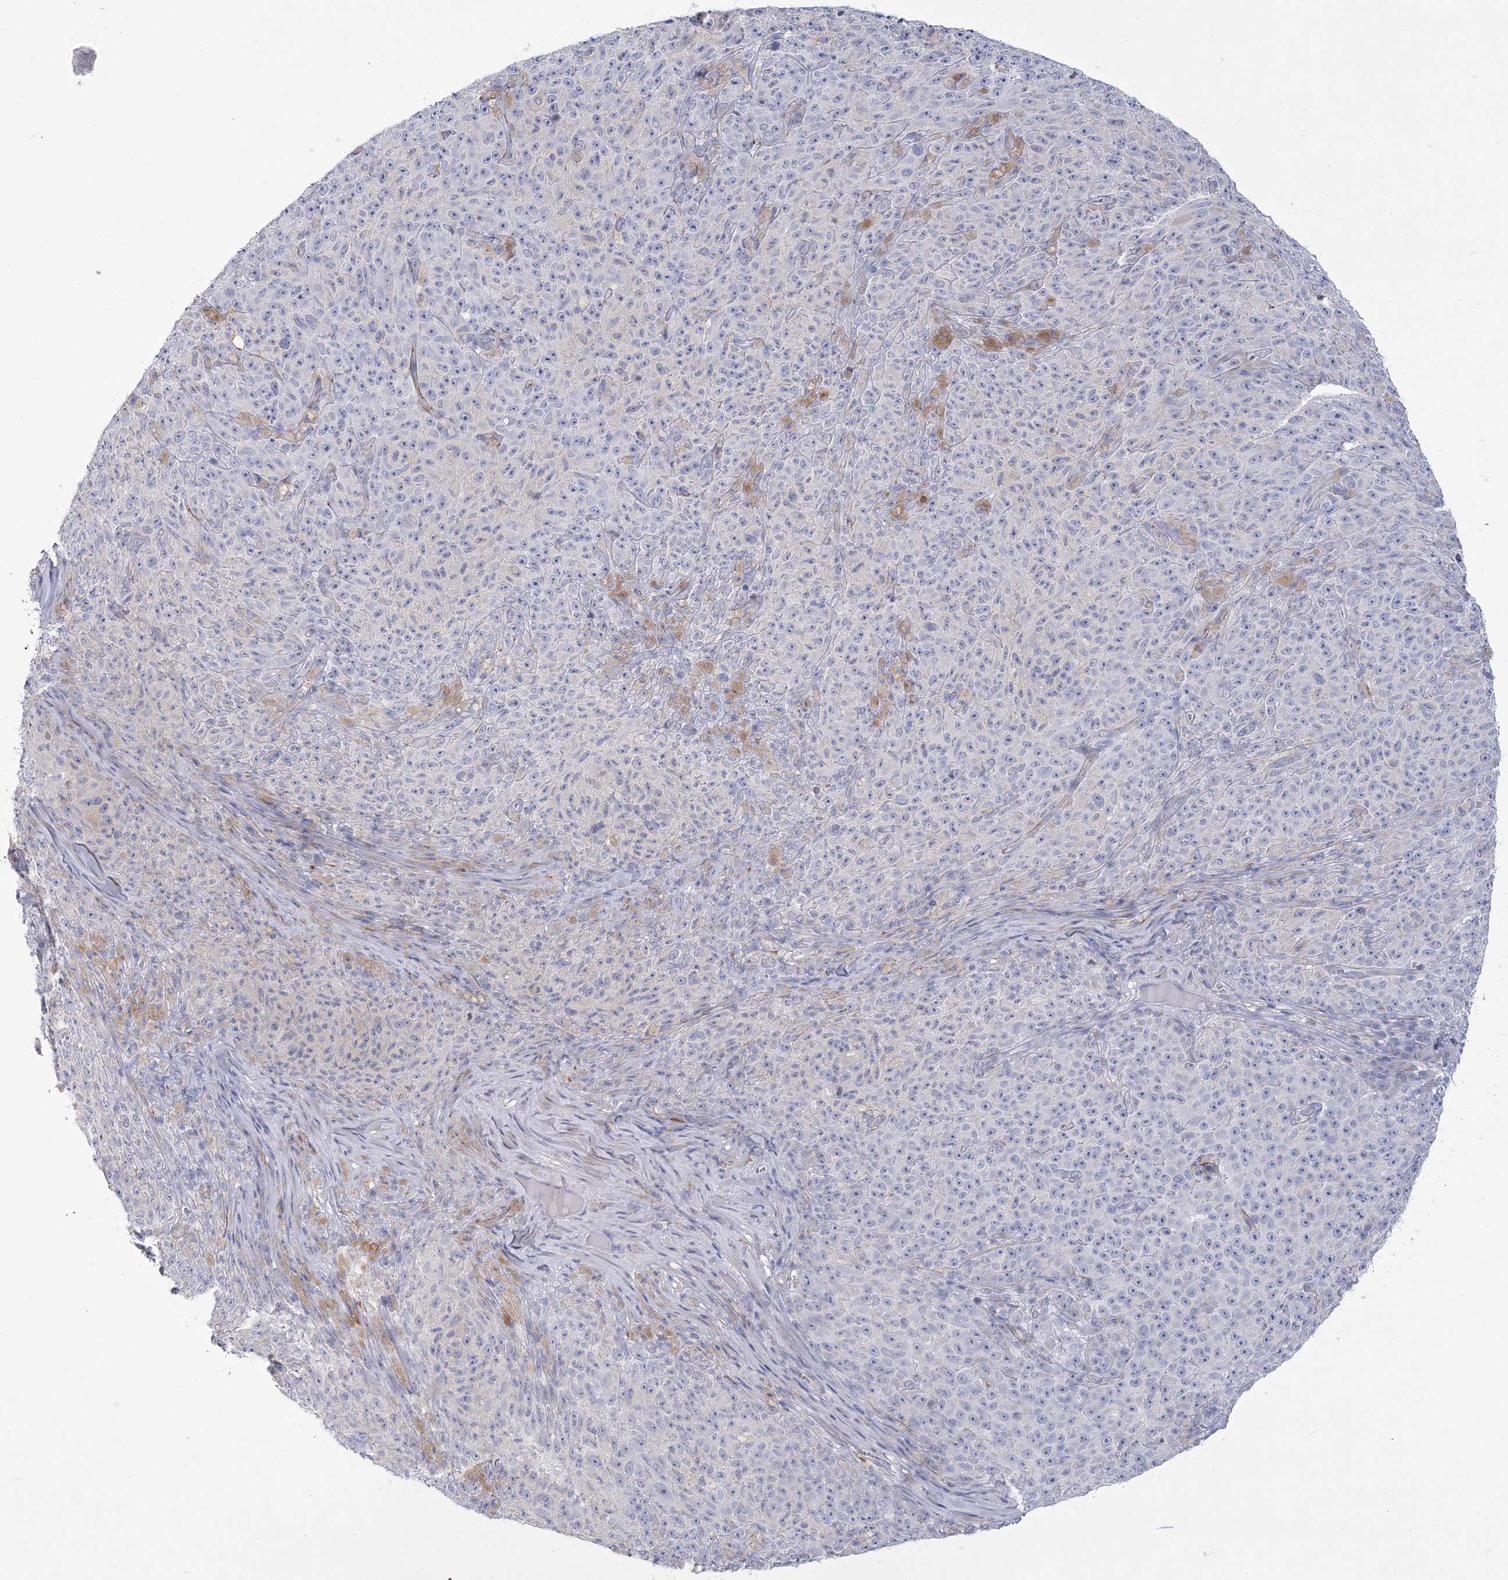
{"staining": {"intensity": "negative", "quantity": "none", "location": "none"}, "tissue": "melanoma", "cell_type": "Tumor cells", "image_type": "cancer", "snomed": [{"axis": "morphology", "description": "Malignant melanoma, NOS"}, {"axis": "topography", "description": "Skin"}], "caption": "Immunohistochemical staining of human melanoma shows no significant expression in tumor cells.", "gene": "WDR27", "patient": {"sex": "female", "age": 82}}